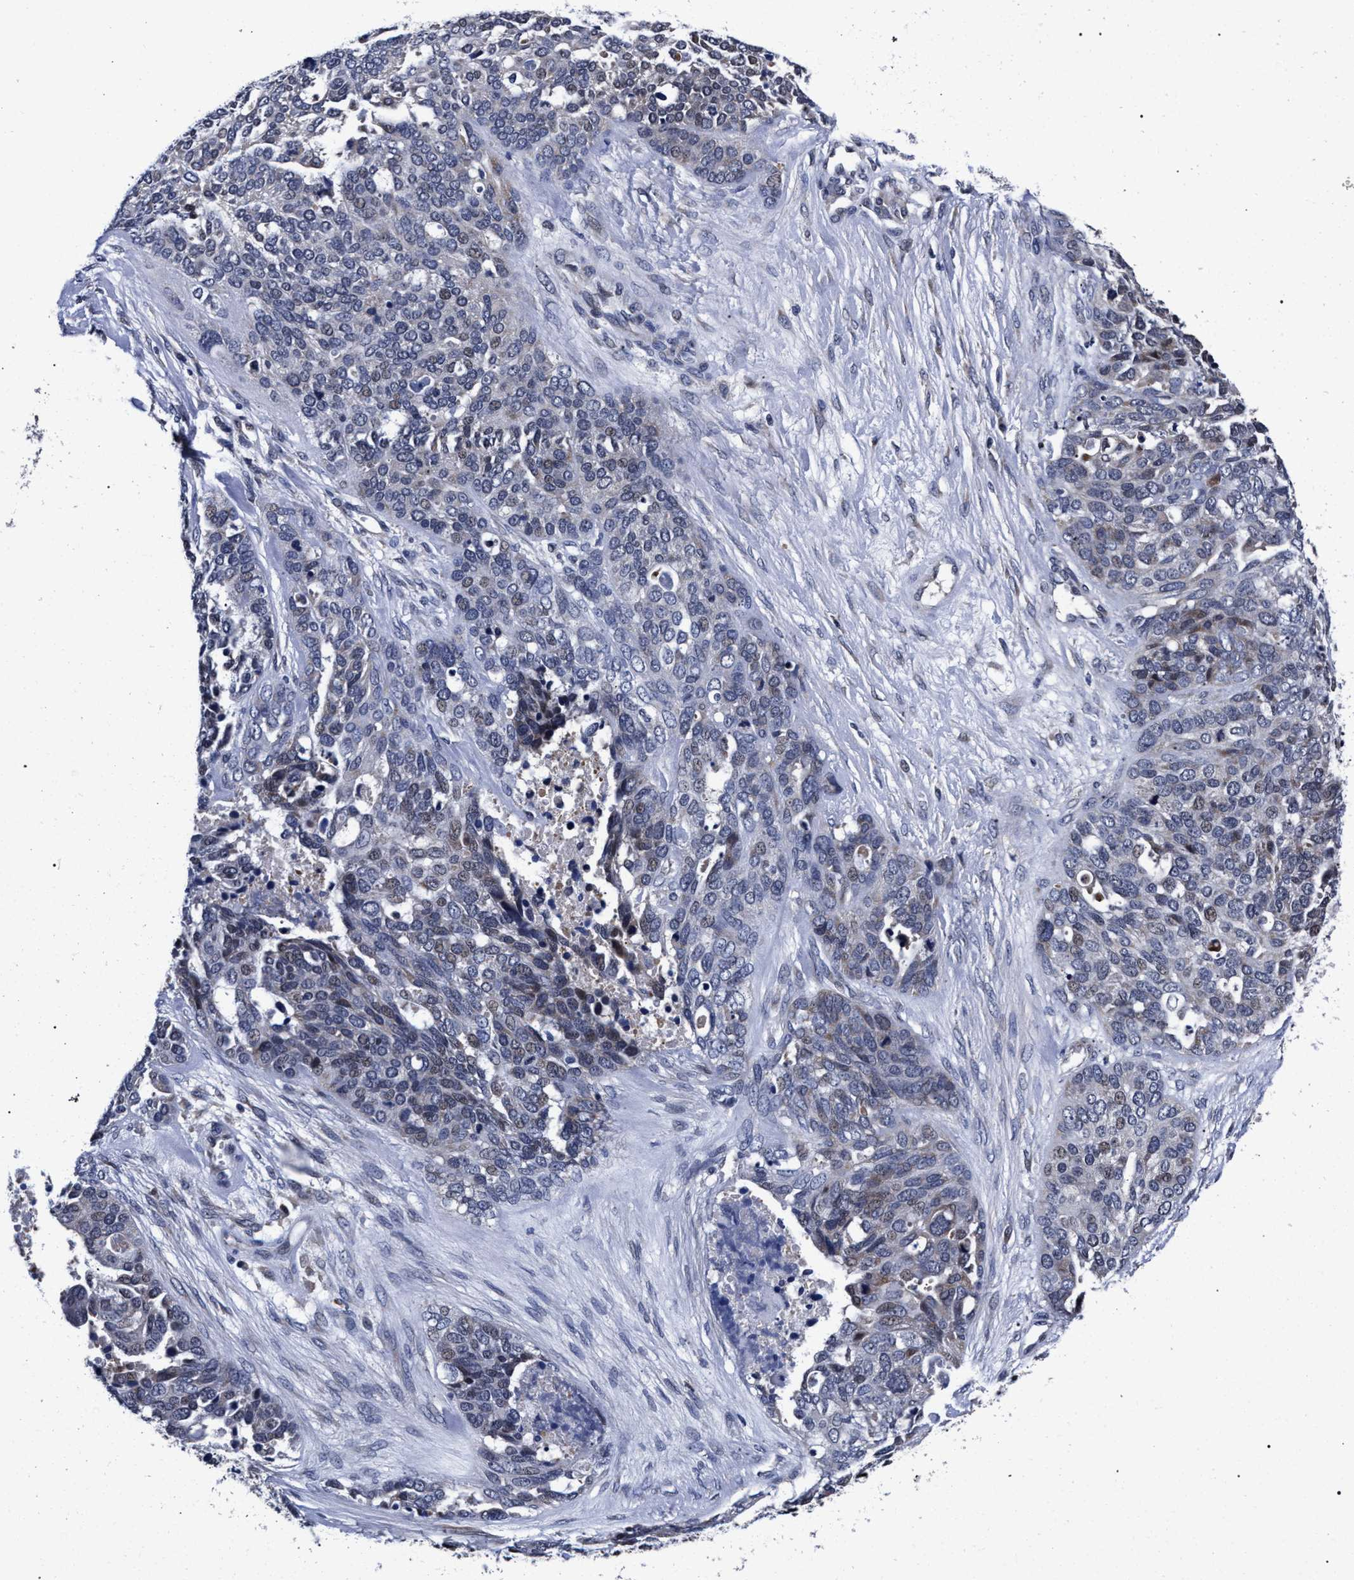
{"staining": {"intensity": "negative", "quantity": "none", "location": "none"}, "tissue": "ovarian cancer", "cell_type": "Tumor cells", "image_type": "cancer", "snomed": [{"axis": "morphology", "description": "Cystadenocarcinoma, serous, NOS"}, {"axis": "topography", "description": "Ovary"}], "caption": "High magnification brightfield microscopy of ovarian cancer stained with DAB (brown) and counterstained with hematoxylin (blue): tumor cells show no significant positivity. Nuclei are stained in blue.", "gene": "ZNF462", "patient": {"sex": "female", "age": 44}}